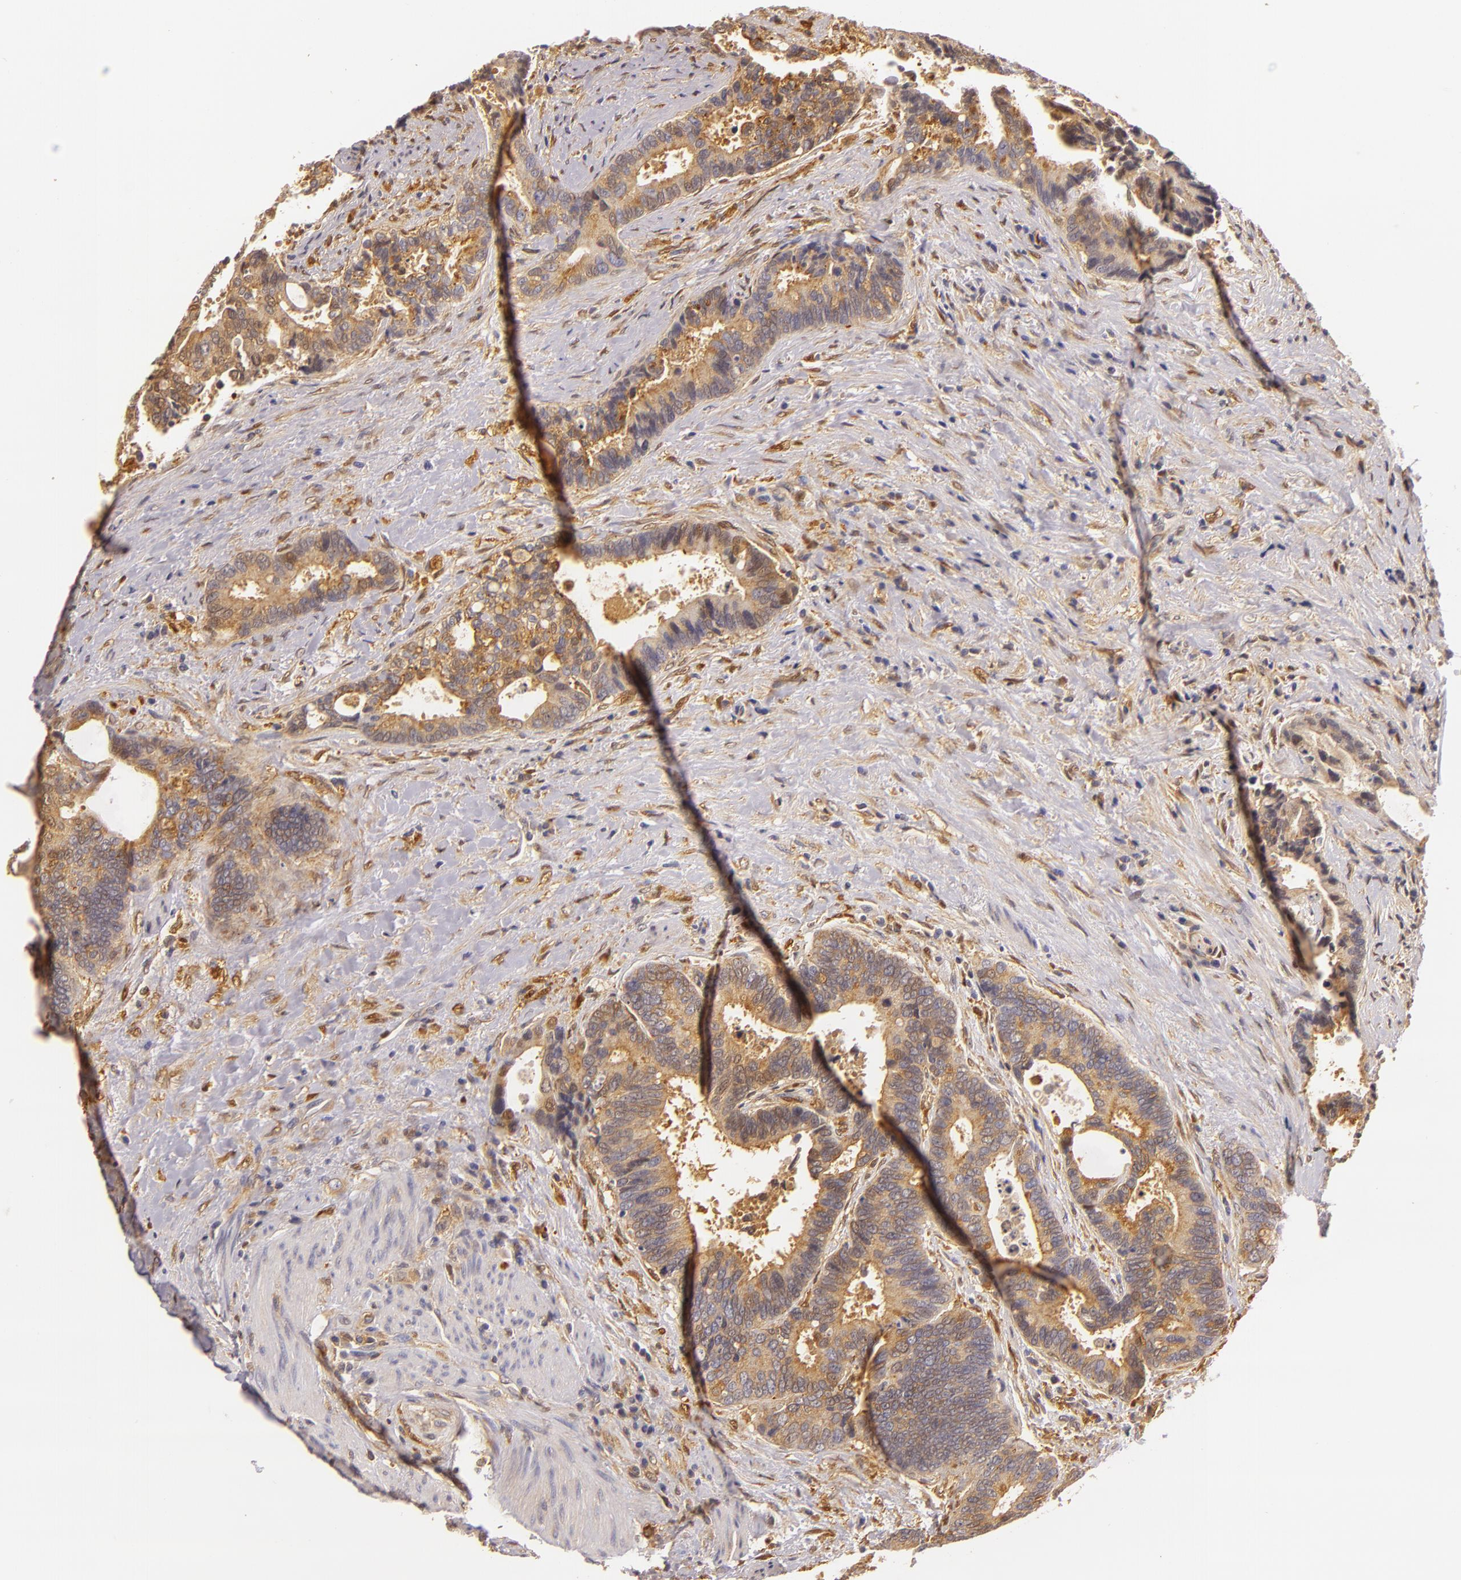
{"staining": {"intensity": "moderate", "quantity": ">75%", "location": "cytoplasmic/membranous"}, "tissue": "colorectal cancer", "cell_type": "Tumor cells", "image_type": "cancer", "snomed": [{"axis": "morphology", "description": "Adenocarcinoma, NOS"}, {"axis": "topography", "description": "Rectum"}], "caption": "Protein staining exhibits moderate cytoplasmic/membranous expression in approximately >75% of tumor cells in adenocarcinoma (colorectal).", "gene": "TOM1", "patient": {"sex": "female", "age": 67}}